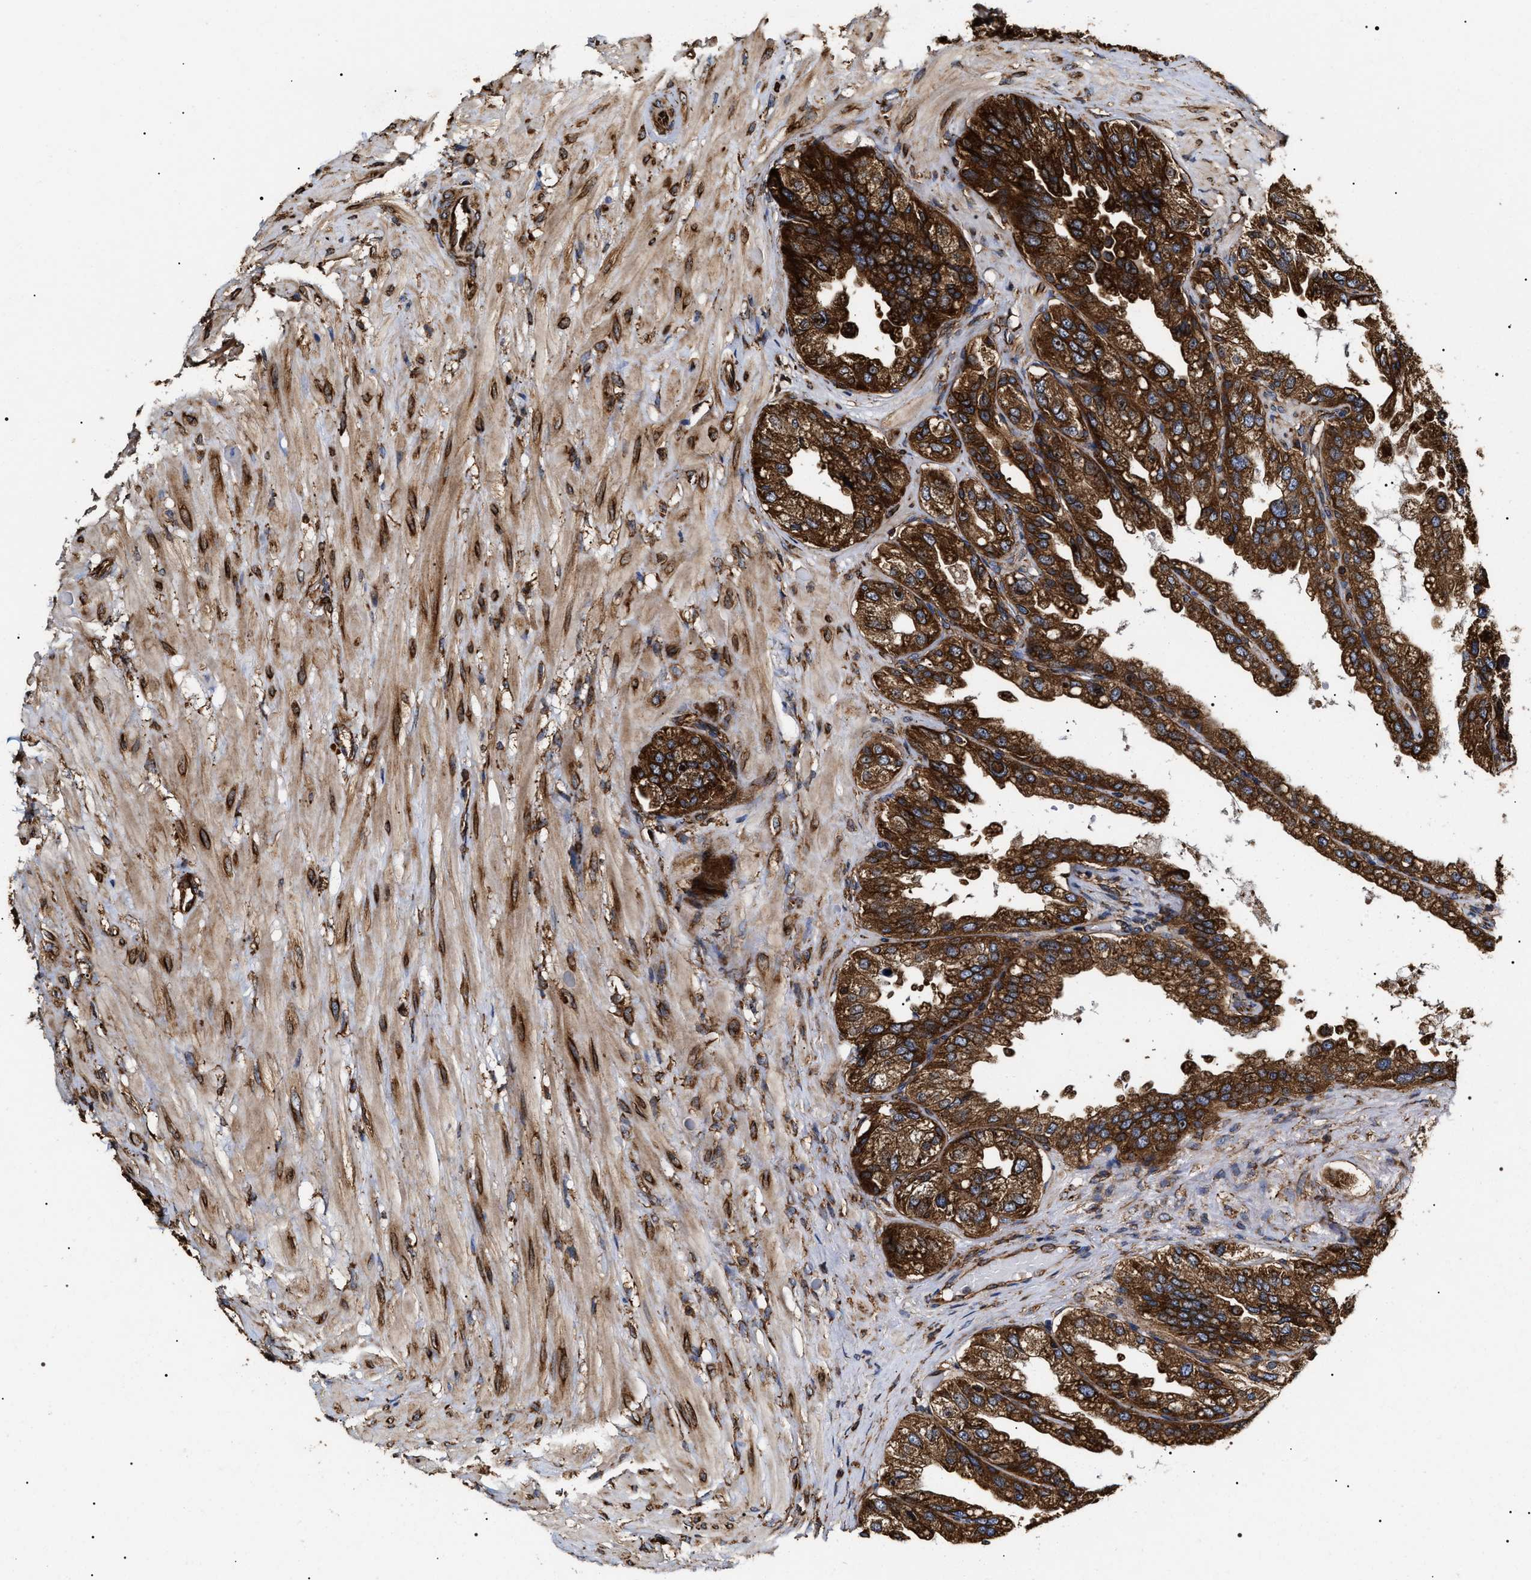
{"staining": {"intensity": "strong", "quantity": ">75%", "location": "cytoplasmic/membranous"}, "tissue": "seminal vesicle", "cell_type": "Glandular cells", "image_type": "normal", "snomed": [{"axis": "morphology", "description": "Normal tissue, NOS"}, {"axis": "topography", "description": "Seminal veicle"}], "caption": "Protein expression by immunohistochemistry shows strong cytoplasmic/membranous staining in approximately >75% of glandular cells in benign seminal vesicle. The staining was performed using DAB to visualize the protein expression in brown, while the nuclei were stained in blue with hematoxylin (Magnification: 20x).", "gene": "SERBP1", "patient": {"sex": "male", "age": 68}}